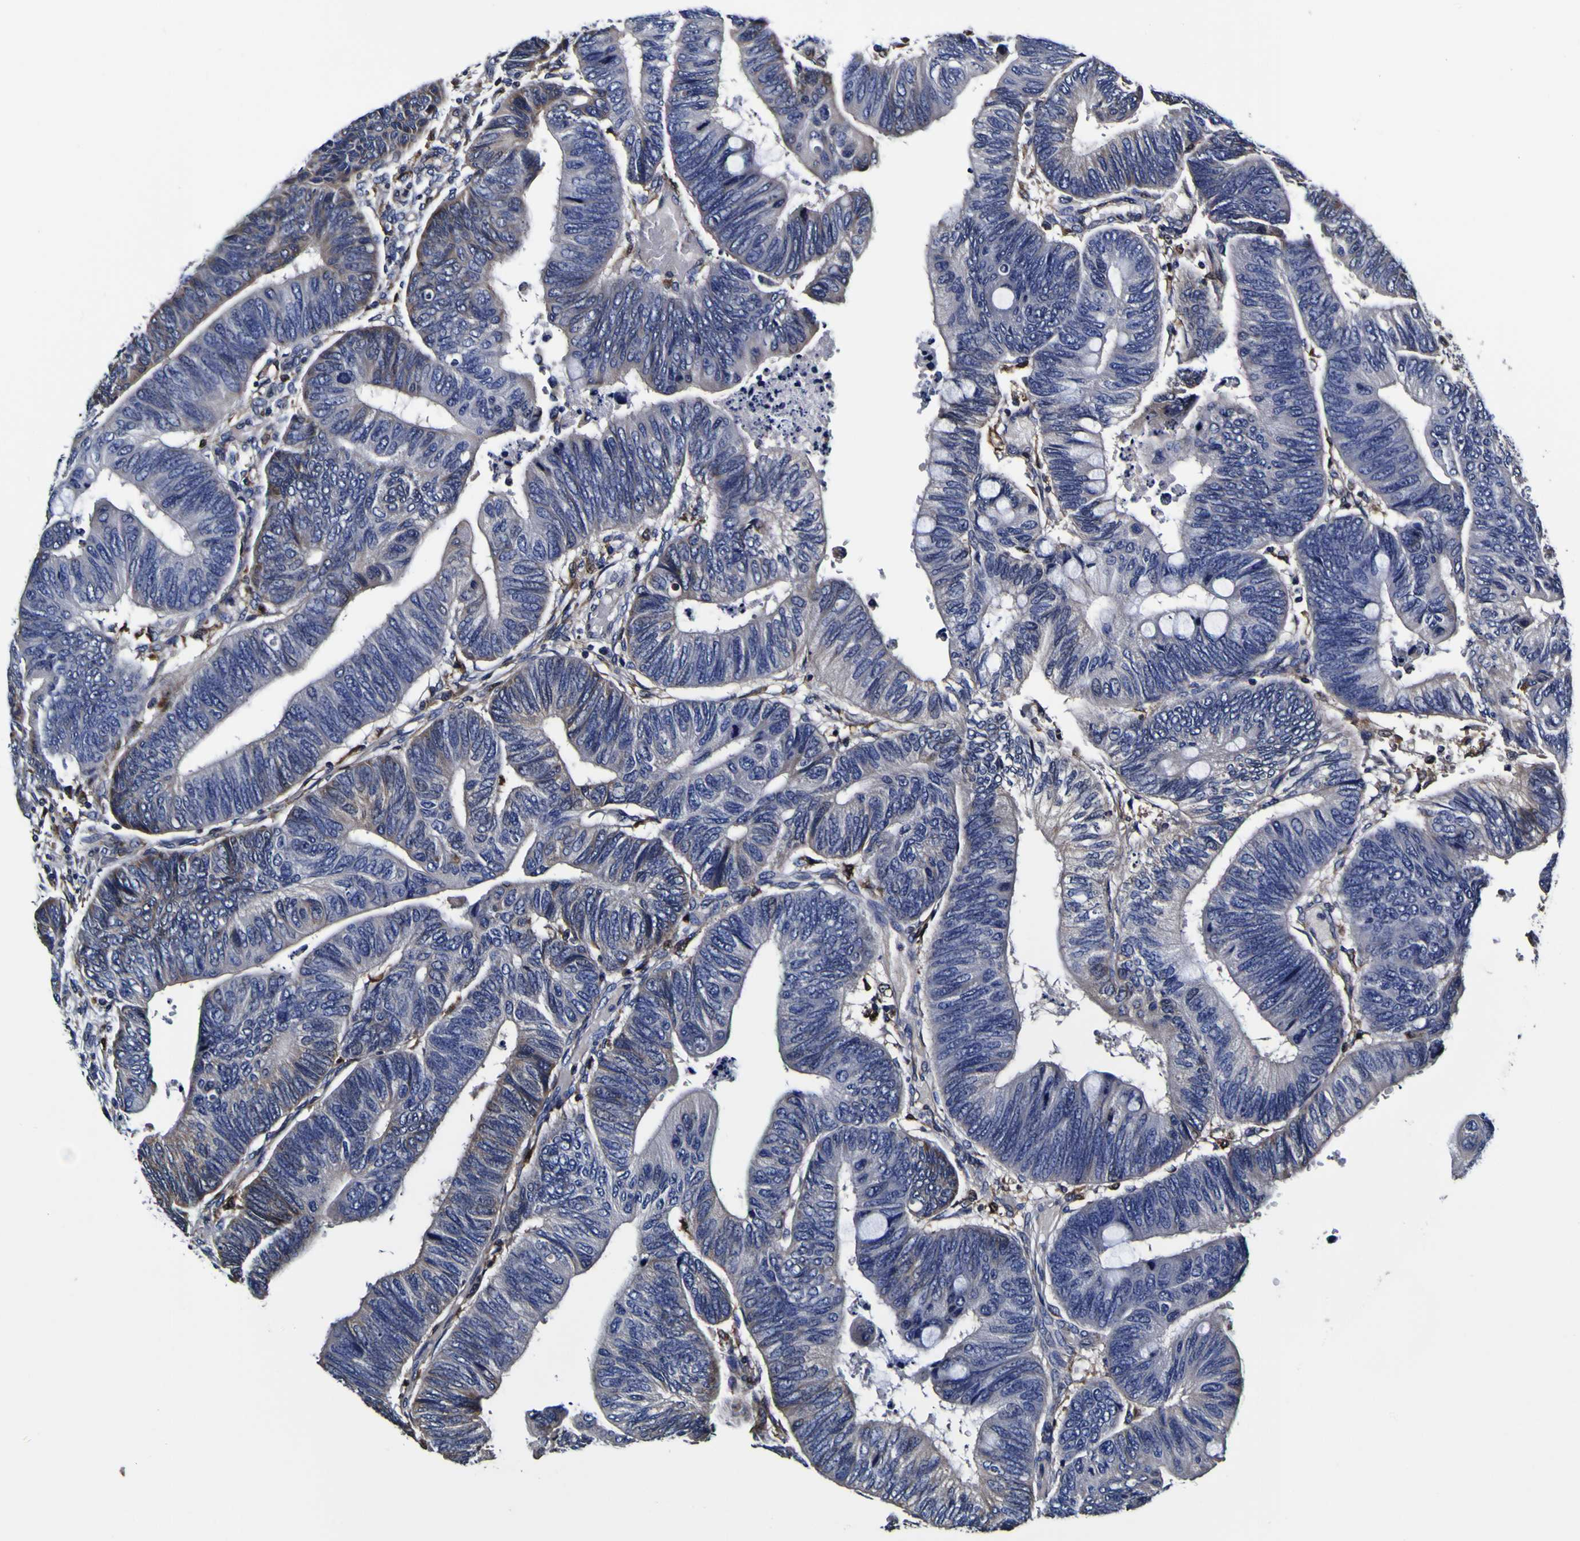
{"staining": {"intensity": "negative", "quantity": "none", "location": "none"}, "tissue": "colorectal cancer", "cell_type": "Tumor cells", "image_type": "cancer", "snomed": [{"axis": "morphology", "description": "Normal tissue, NOS"}, {"axis": "morphology", "description": "Adenocarcinoma, NOS"}, {"axis": "topography", "description": "Rectum"}, {"axis": "topography", "description": "Peripheral nerve tissue"}], "caption": "High magnification brightfield microscopy of colorectal cancer (adenocarcinoma) stained with DAB (brown) and counterstained with hematoxylin (blue): tumor cells show no significant expression.", "gene": "GPX1", "patient": {"sex": "male", "age": 92}}